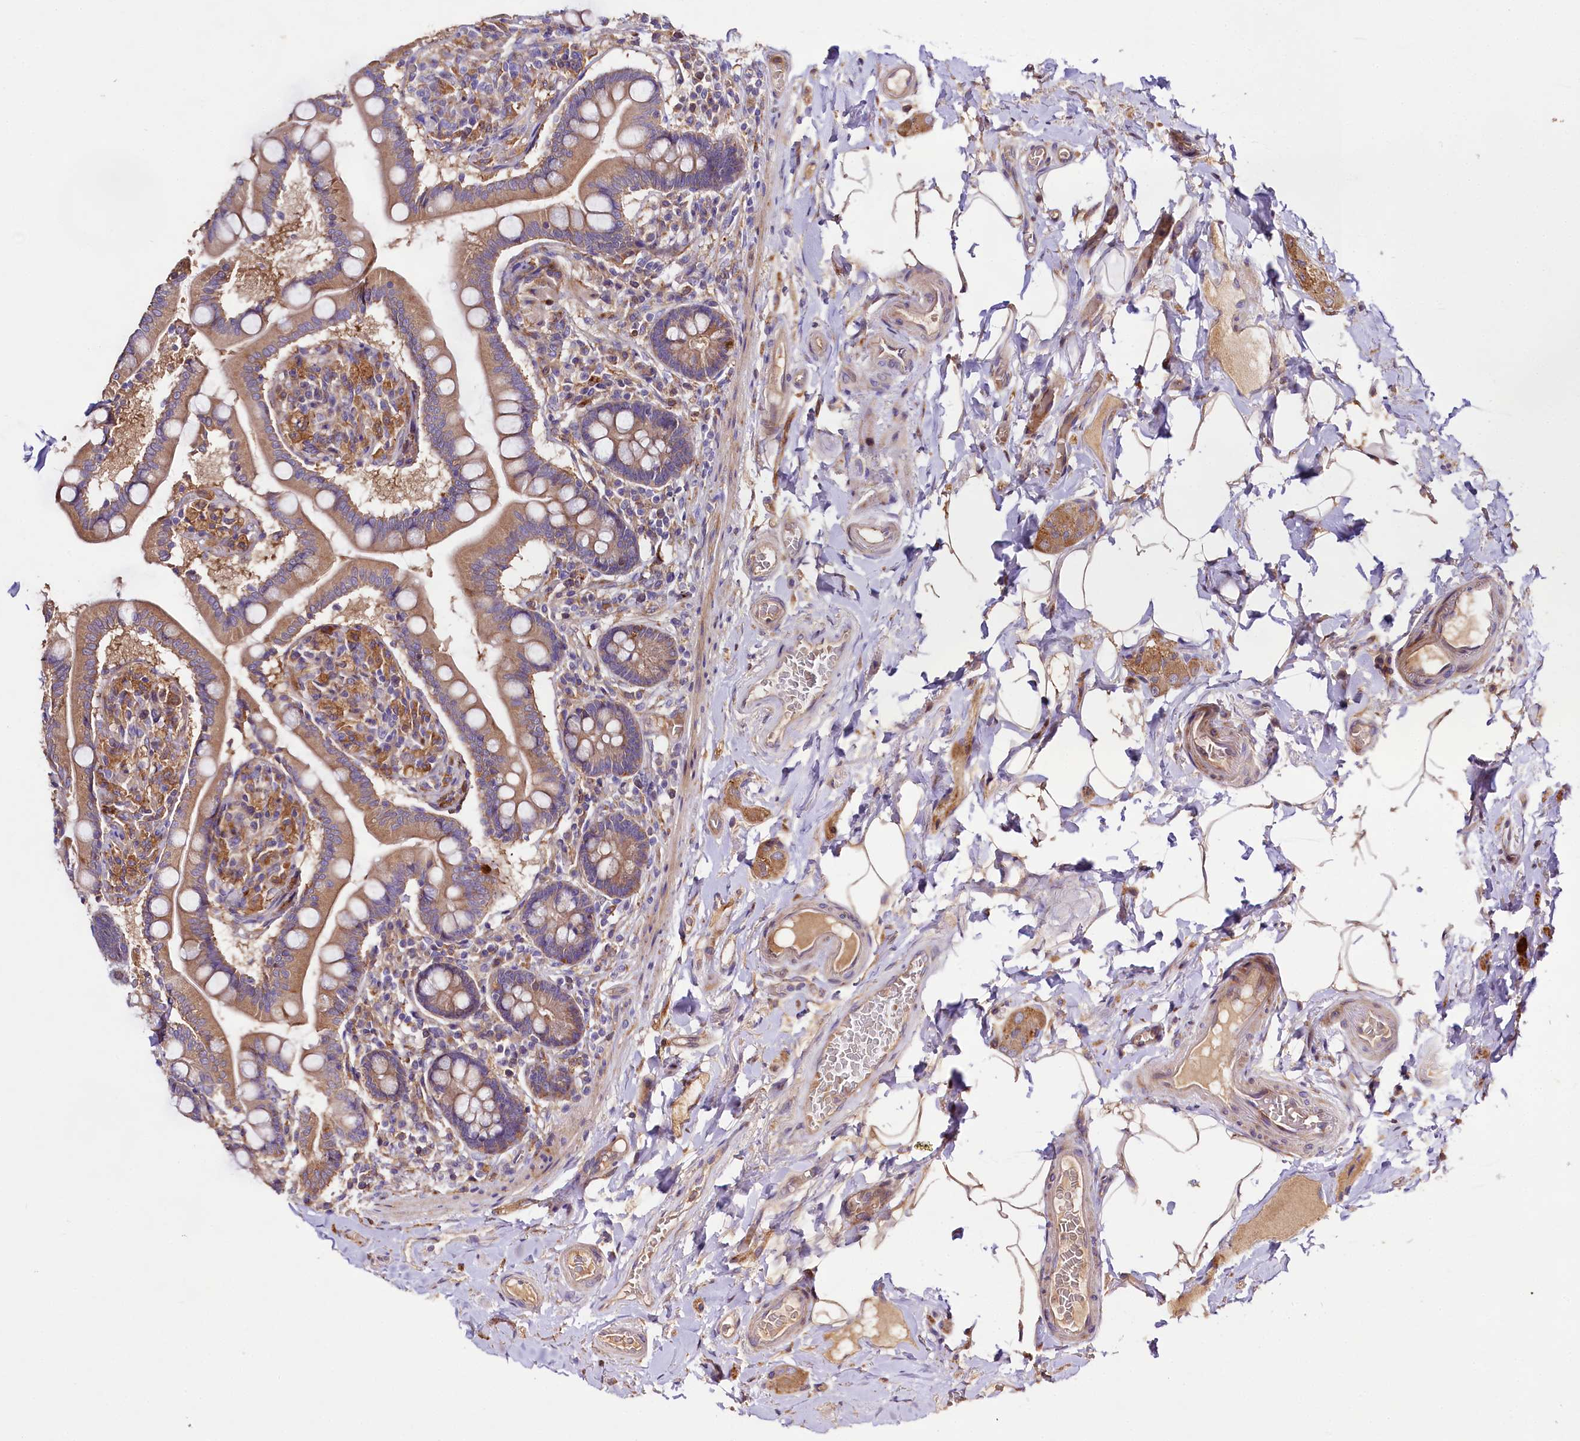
{"staining": {"intensity": "moderate", "quantity": ">75%", "location": "cytoplasmic/membranous"}, "tissue": "small intestine", "cell_type": "Glandular cells", "image_type": "normal", "snomed": [{"axis": "morphology", "description": "Normal tissue, NOS"}, {"axis": "topography", "description": "Small intestine"}], "caption": "The image shows staining of benign small intestine, revealing moderate cytoplasmic/membranous protein expression (brown color) within glandular cells. (Stains: DAB in brown, nuclei in blue, Microscopy: brightfield microscopy at high magnification).", "gene": "DMXL2", "patient": {"sex": "female", "age": 64}}